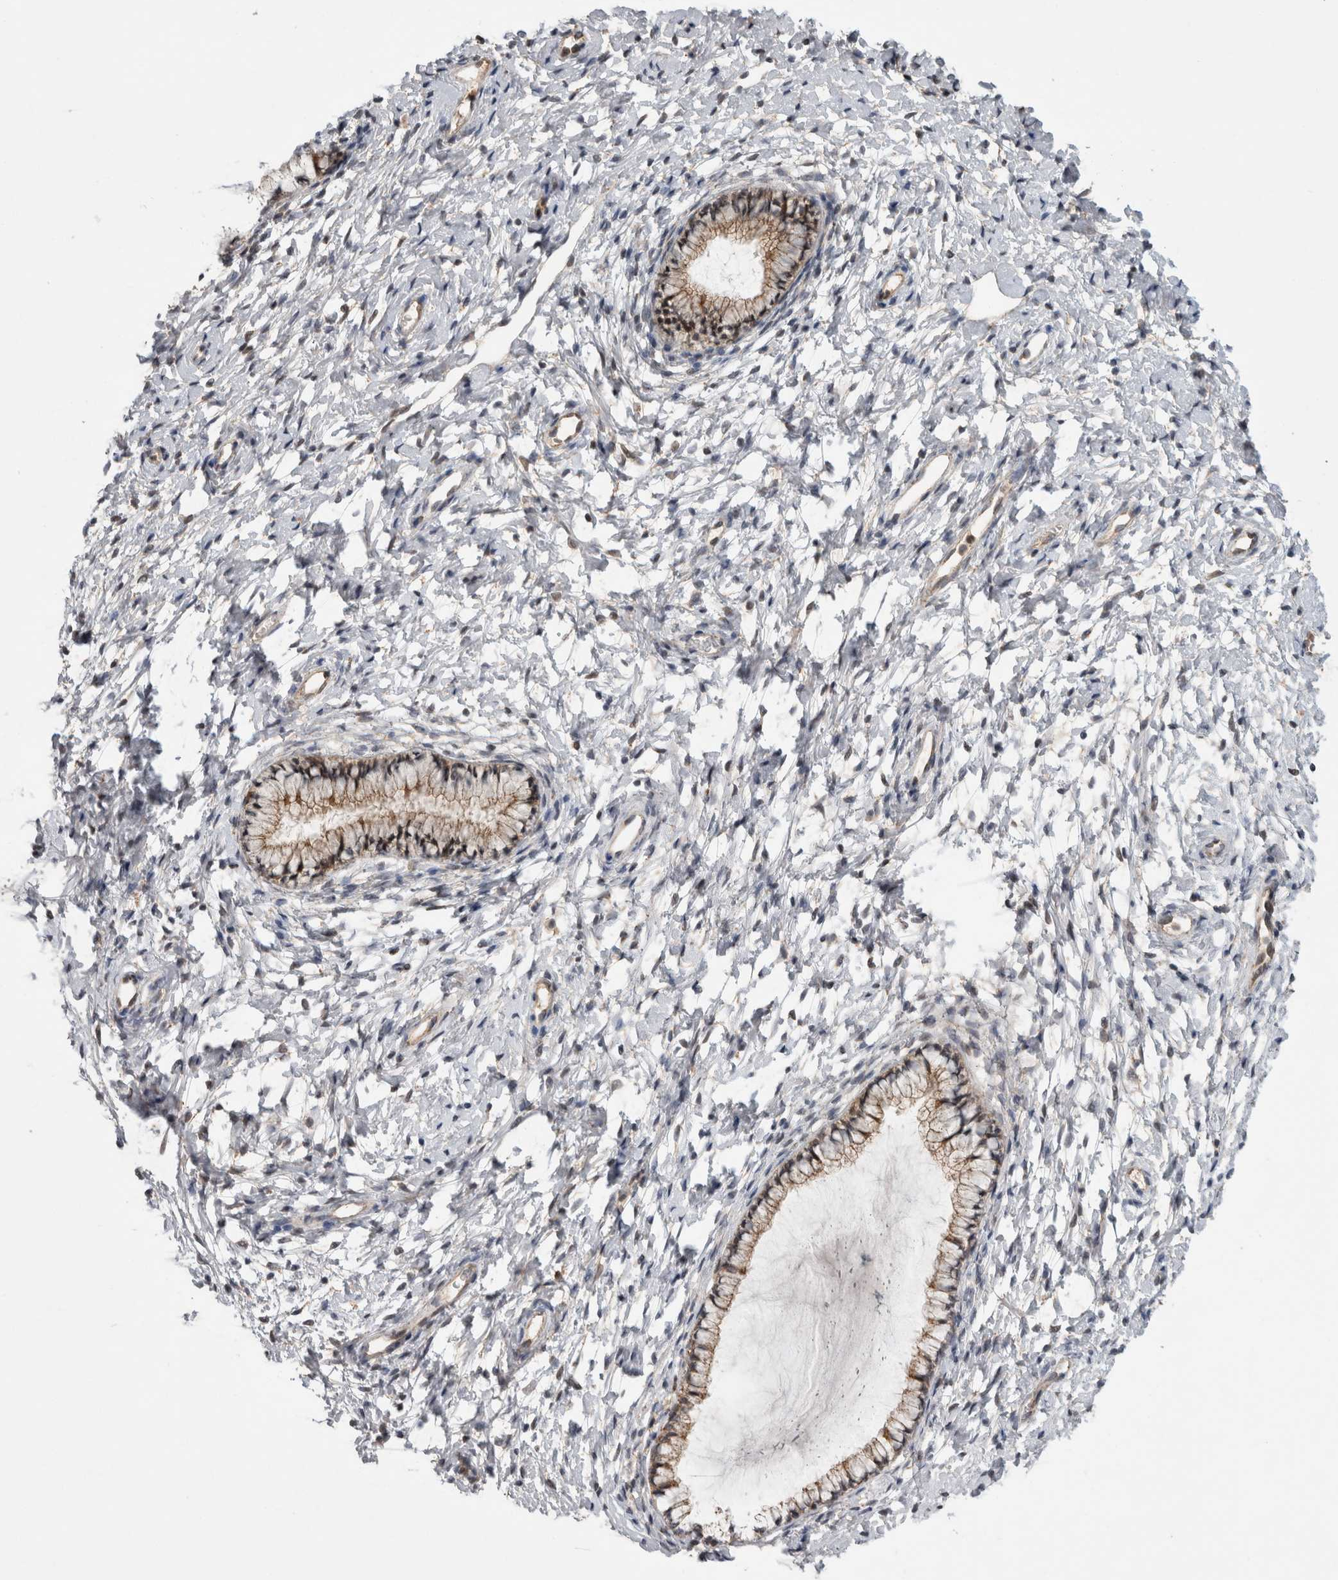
{"staining": {"intensity": "moderate", "quantity": ">75%", "location": "cytoplasmic/membranous,nuclear"}, "tissue": "cervix", "cell_type": "Glandular cells", "image_type": "normal", "snomed": [{"axis": "morphology", "description": "Normal tissue, NOS"}, {"axis": "topography", "description": "Cervix"}], "caption": "Immunohistochemistry (IHC) micrograph of benign cervix: human cervix stained using immunohistochemistry exhibits medium levels of moderate protein expression localized specifically in the cytoplasmic/membranous,nuclear of glandular cells, appearing as a cytoplasmic/membranous,nuclear brown color.", "gene": "KCNIP1", "patient": {"sex": "female", "age": 72}}